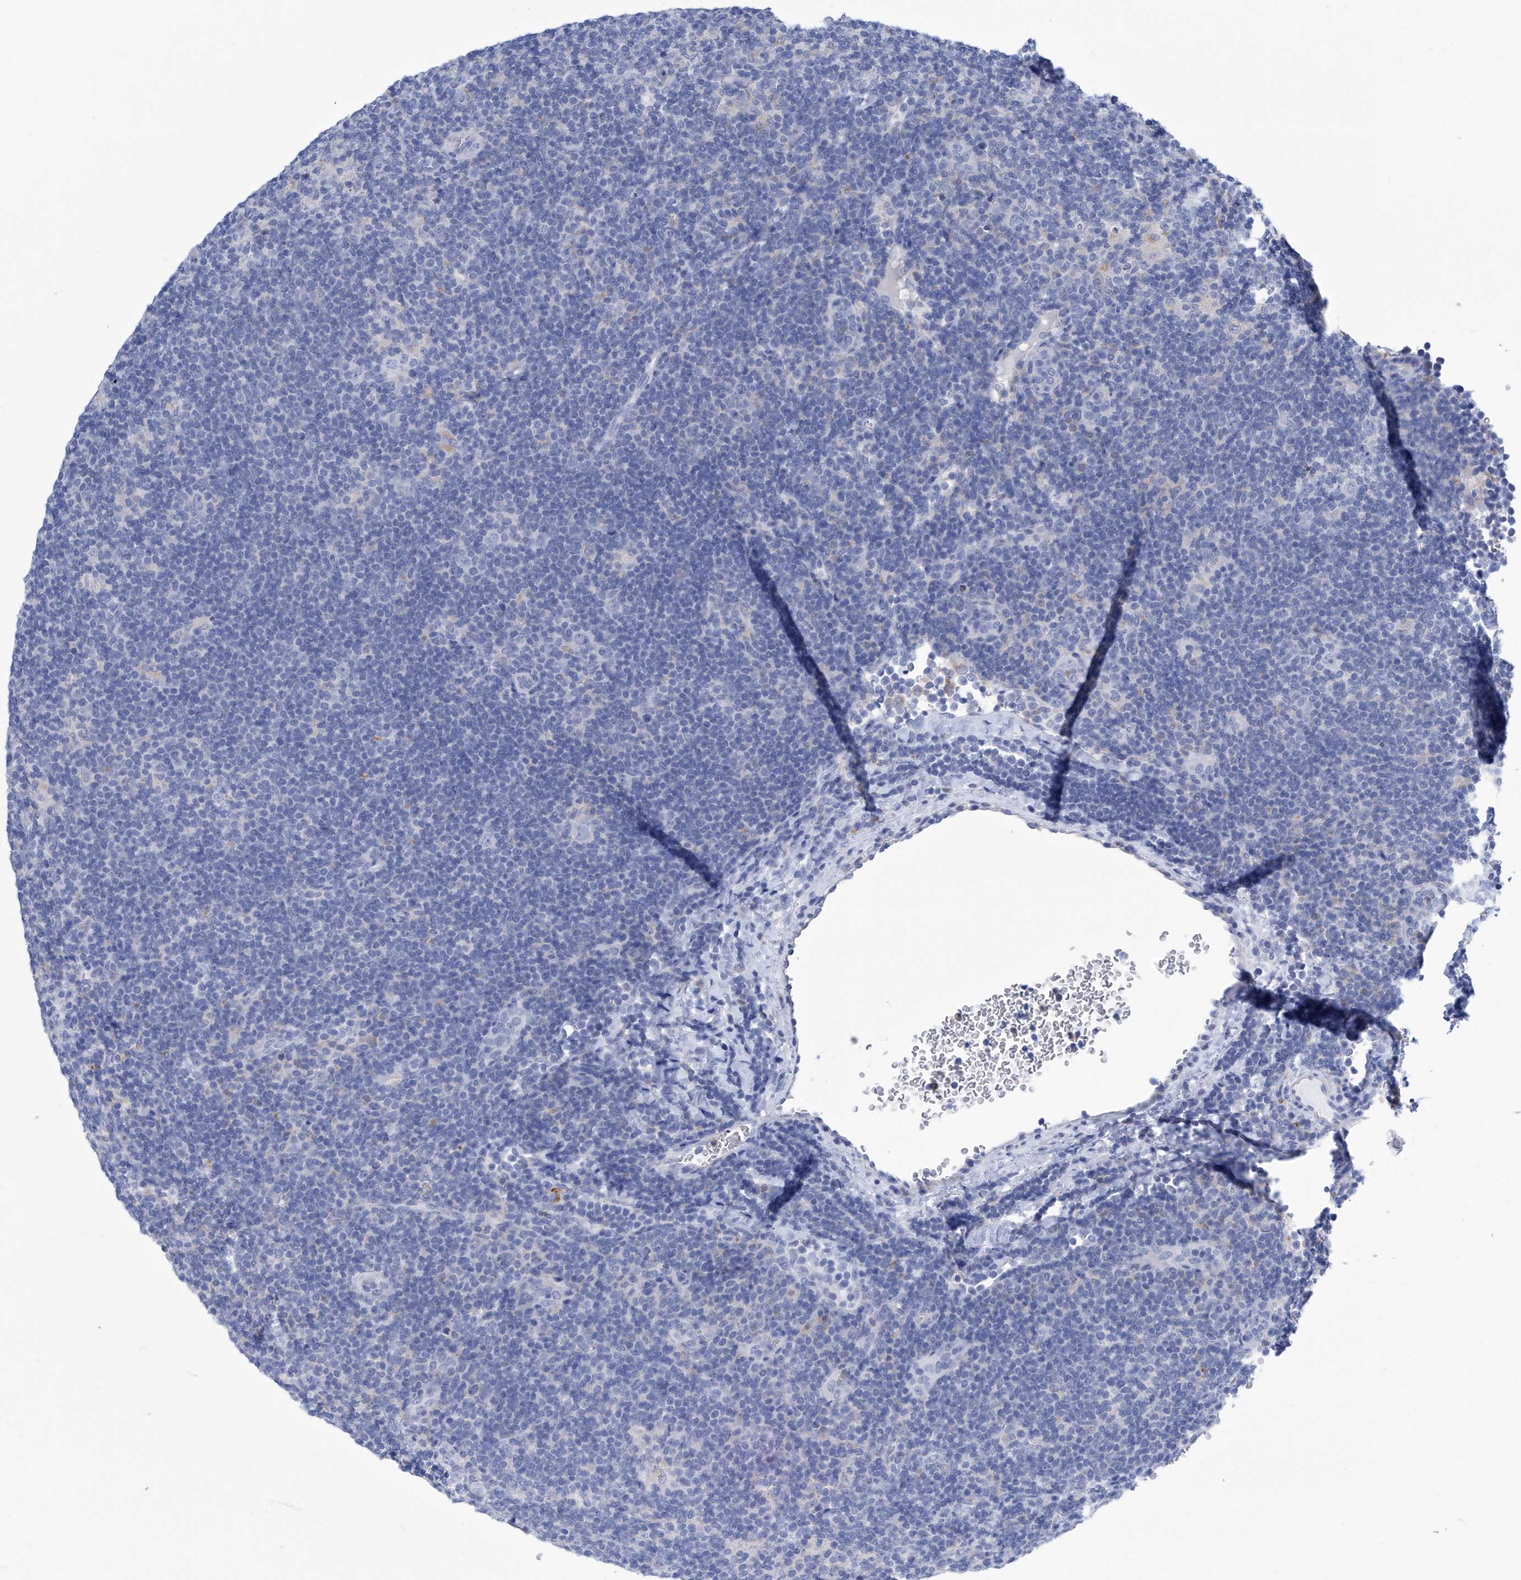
{"staining": {"intensity": "negative", "quantity": "none", "location": "none"}, "tissue": "lymphoma", "cell_type": "Tumor cells", "image_type": "cancer", "snomed": [{"axis": "morphology", "description": "Hodgkin's disease, NOS"}, {"axis": "topography", "description": "Lymph node"}], "caption": "This is a histopathology image of immunohistochemistry staining of lymphoma, which shows no positivity in tumor cells.", "gene": "IMPA2", "patient": {"sex": "female", "age": 57}}